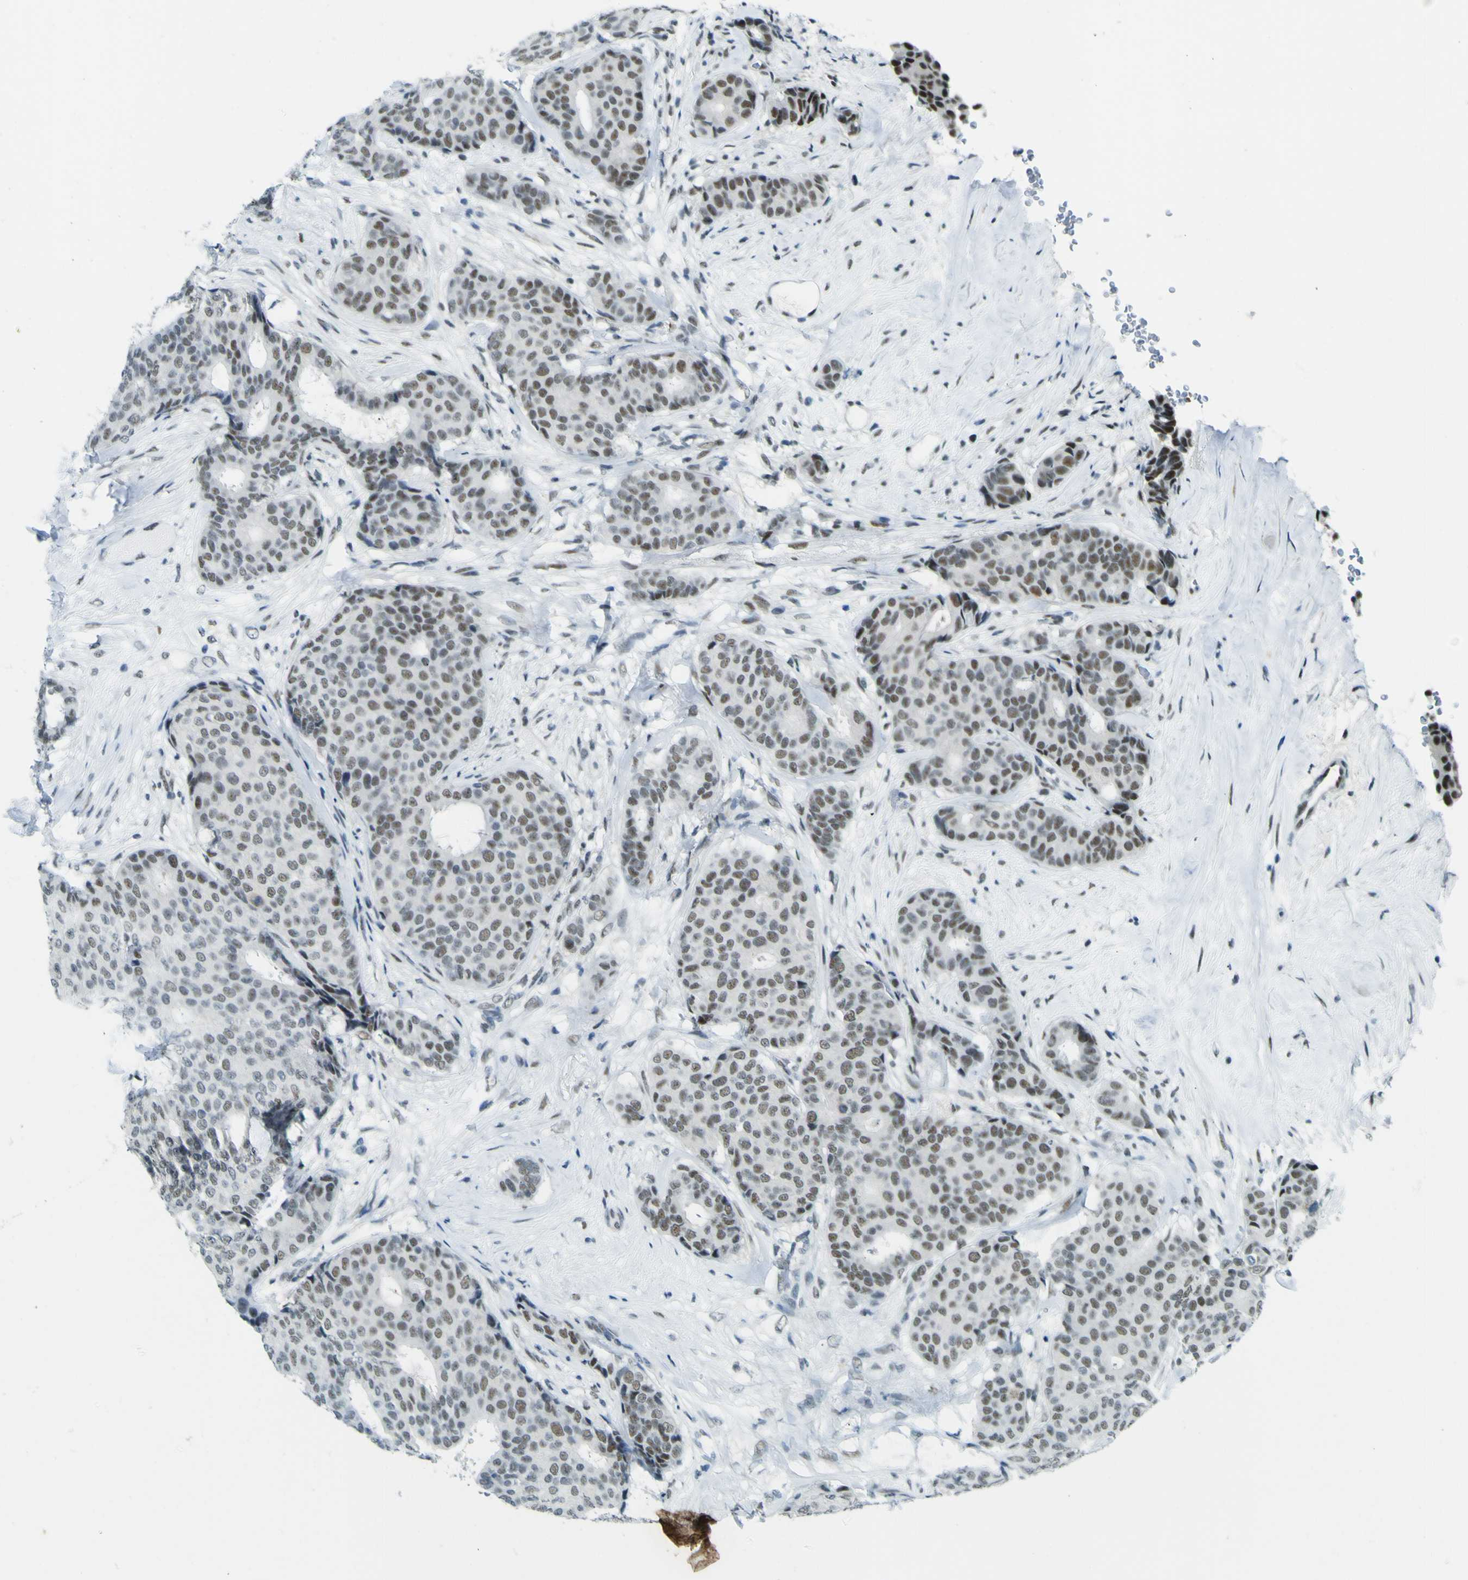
{"staining": {"intensity": "weak", "quantity": ">75%", "location": "nuclear"}, "tissue": "breast cancer", "cell_type": "Tumor cells", "image_type": "cancer", "snomed": [{"axis": "morphology", "description": "Duct carcinoma"}, {"axis": "topography", "description": "Breast"}], "caption": "Human intraductal carcinoma (breast) stained with a brown dye displays weak nuclear positive positivity in about >75% of tumor cells.", "gene": "CEBPG", "patient": {"sex": "female", "age": 75}}